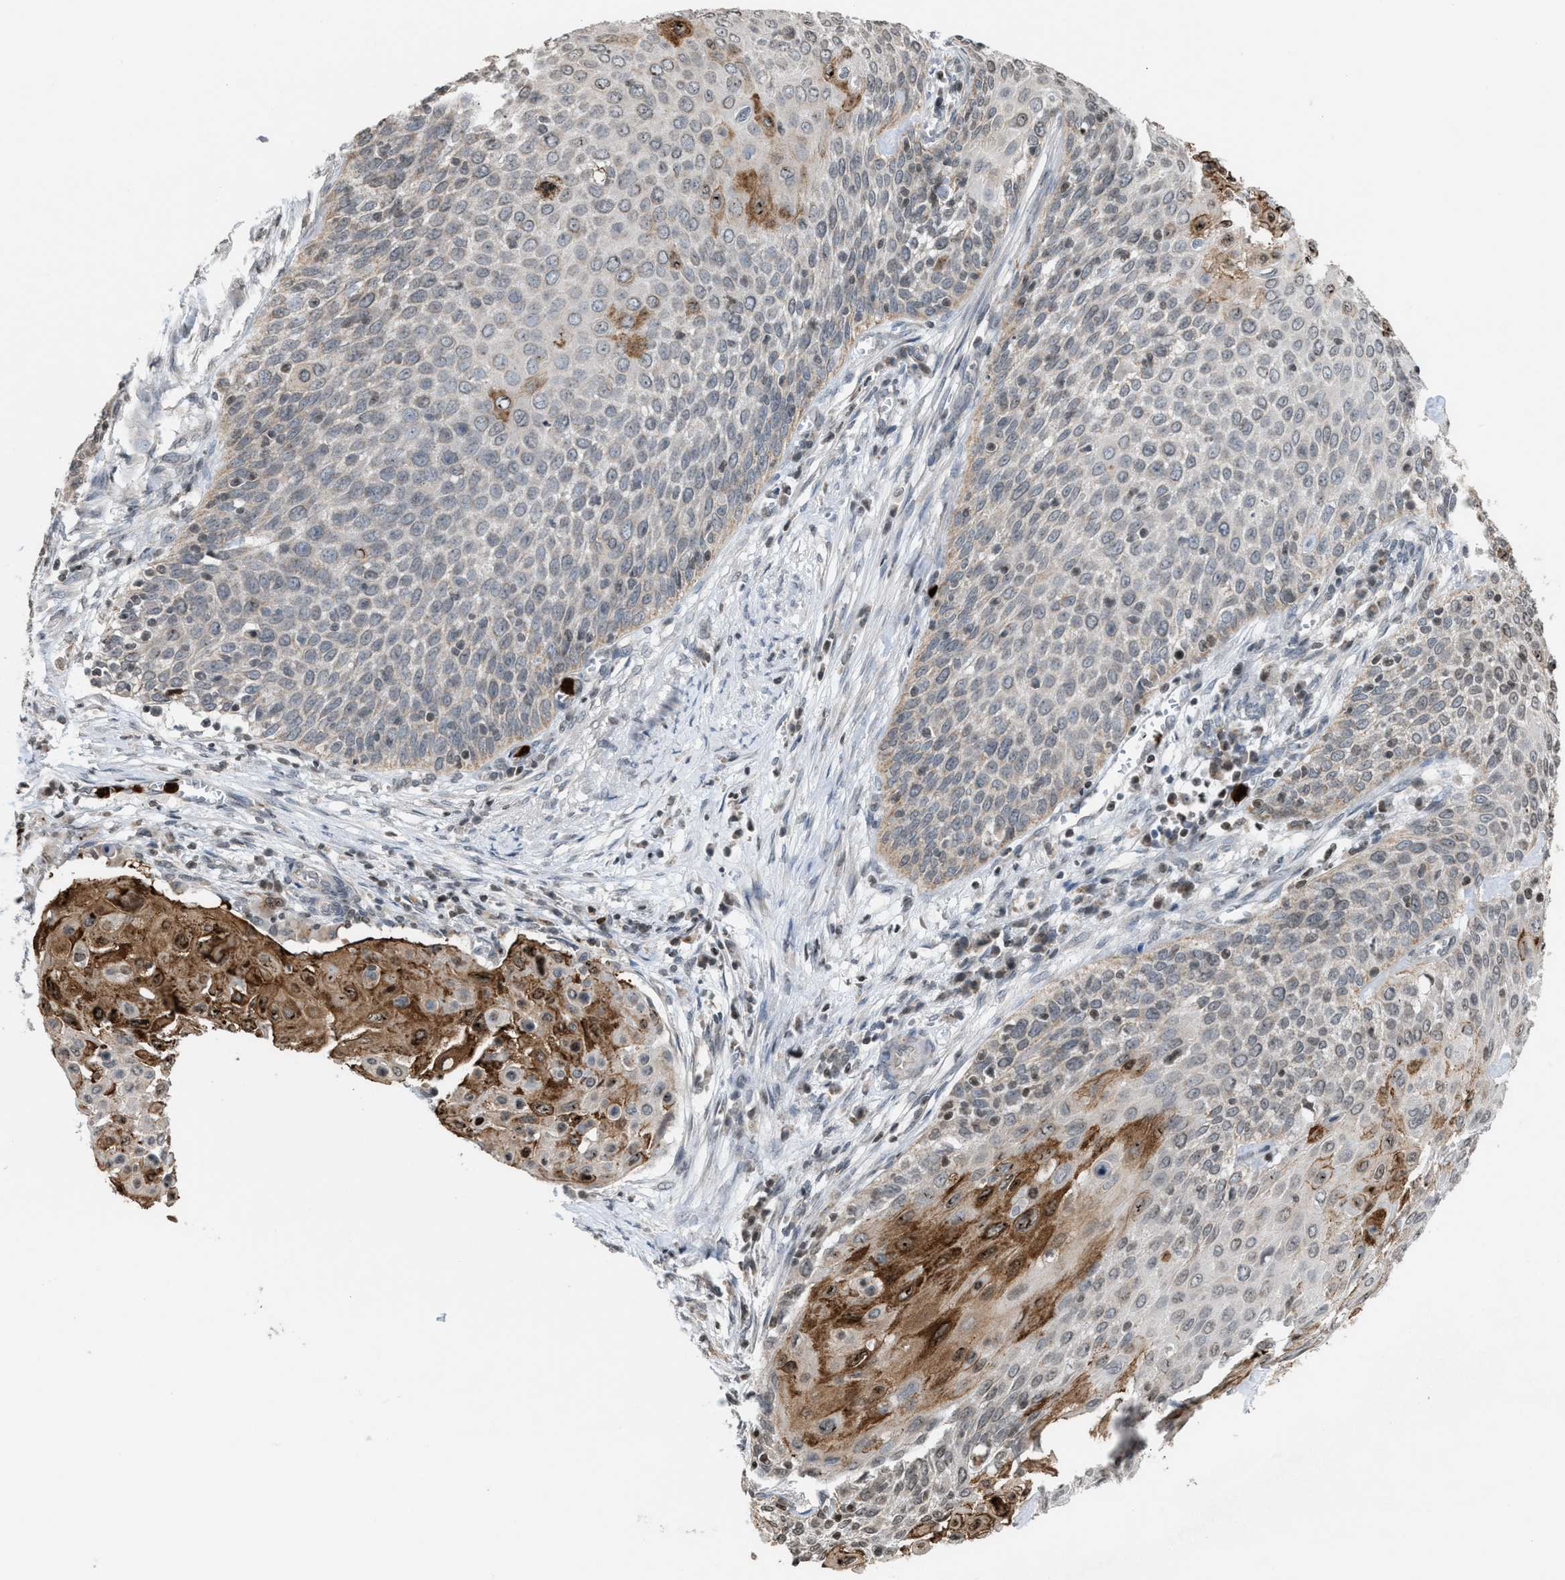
{"staining": {"intensity": "moderate", "quantity": "25%-75%", "location": "cytoplasmic/membranous,nuclear"}, "tissue": "cervical cancer", "cell_type": "Tumor cells", "image_type": "cancer", "snomed": [{"axis": "morphology", "description": "Squamous cell carcinoma, NOS"}, {"axis": "topography", "description": "Cervix"}], "caption": "Cervical squamous cell carcinoma stained with immunohistochemistry reveals moderate cytoplasmic/membranous and nuclear positivity in about 25%-75% of tumor cells. (DAB (3,3'-diaminobenzidine) IHC with brightfield microscopy, high magnification).", "gene": "PRUNE2", "patient": {"sex": "female", "age": 39}}